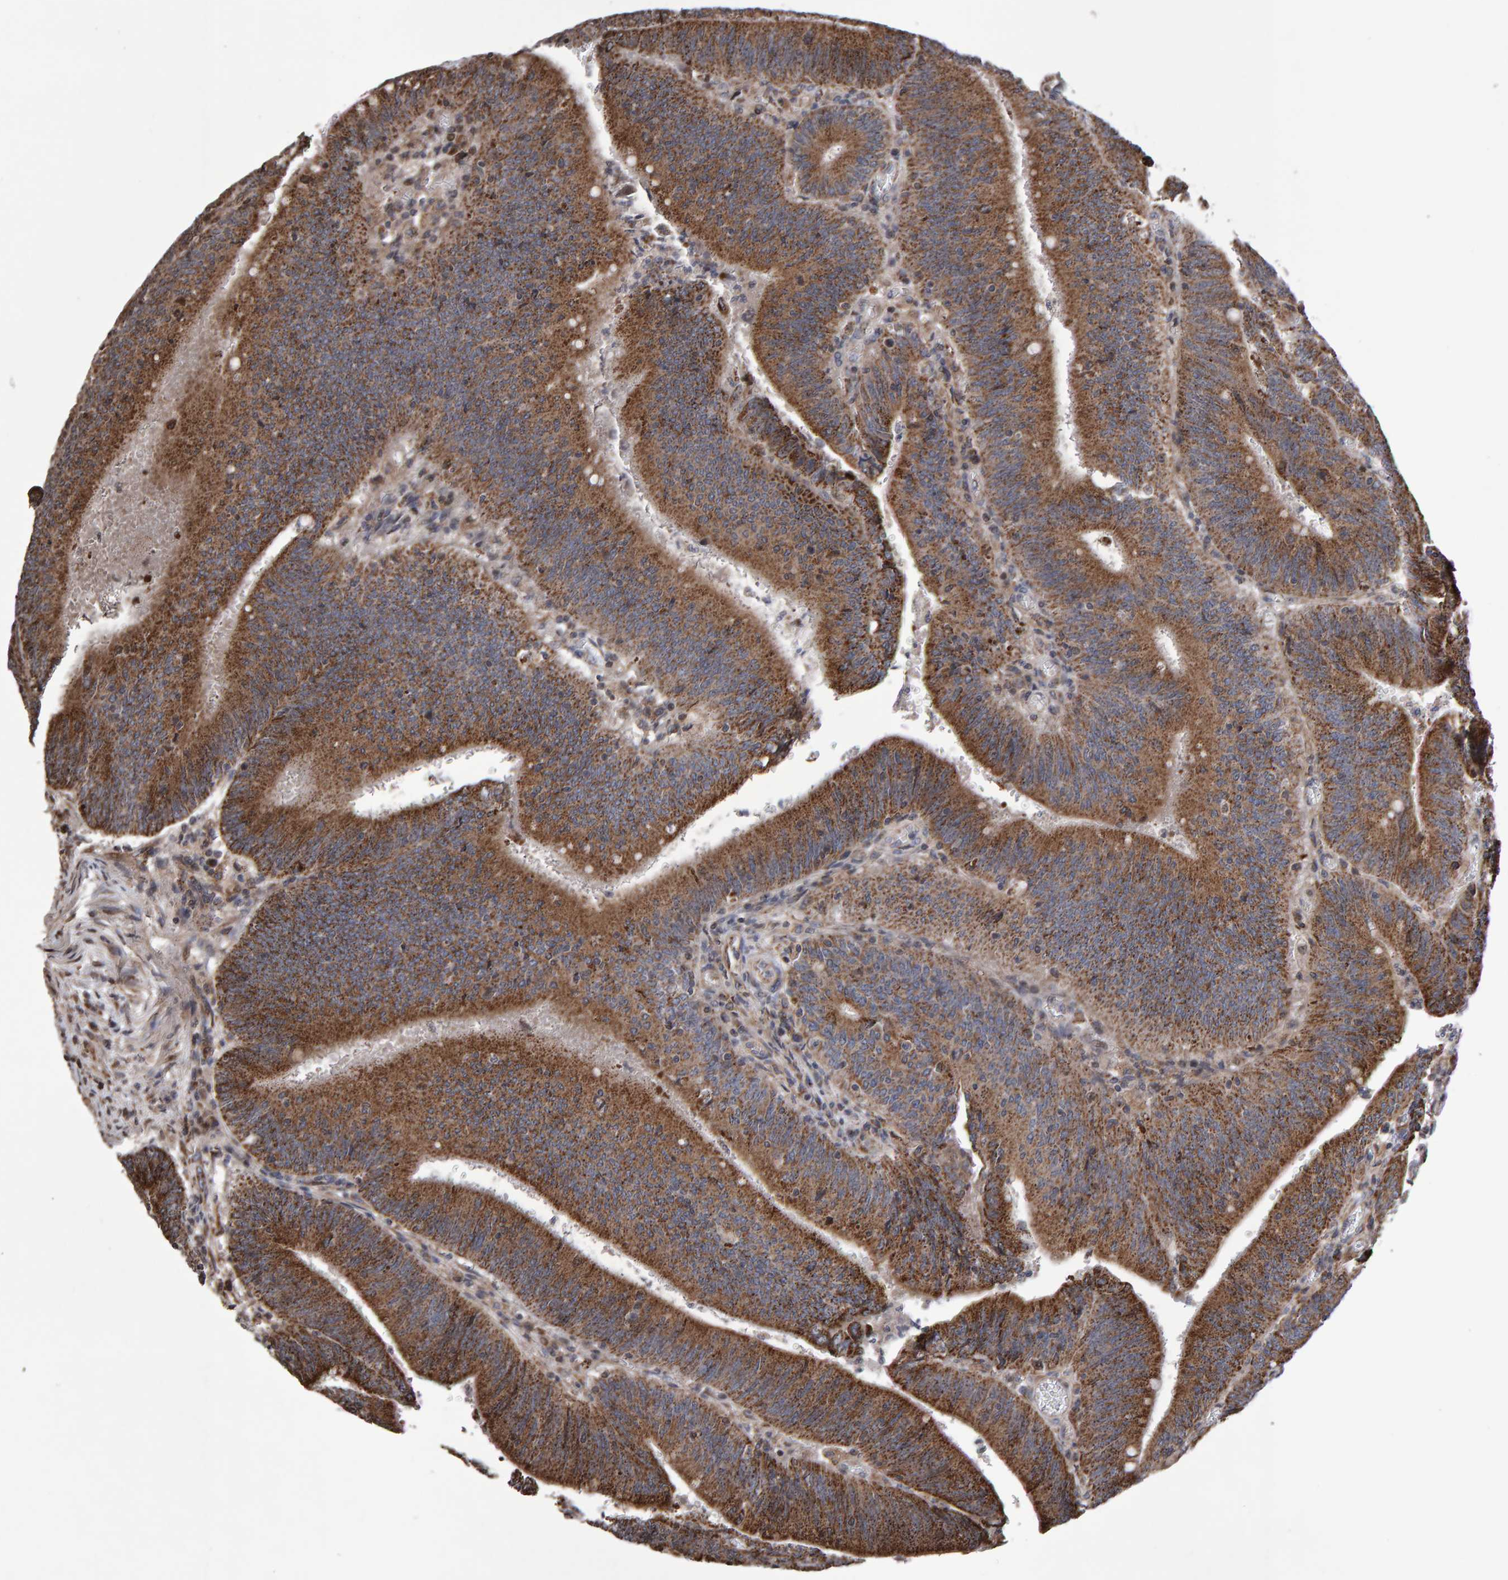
{"staining": {"intensity": "strong", "quantity": ">75%", "location": "cytoplasmic/membranous"}, "tissue": "colorectal cancer", "cell_type": "Tumor cells", "image_type": "cancer", "snomed": [{"axis": "morphology", "description": "Normal tissue, NOS"}, {"axis": "morphology", "description": "Adenocarcinoma, NOS"}, {"axis": "topography", "description": "Rectum"}], "caption": "This micrograph demonstrates immunohistochemistry (IHC) staining of adenocarcinoma (colorectal), with high strong cytoplasmic/membranous expression in about >75% of tumor cells.", "gene": "PECR", "patient": {"sex": "female", "age": 66}}